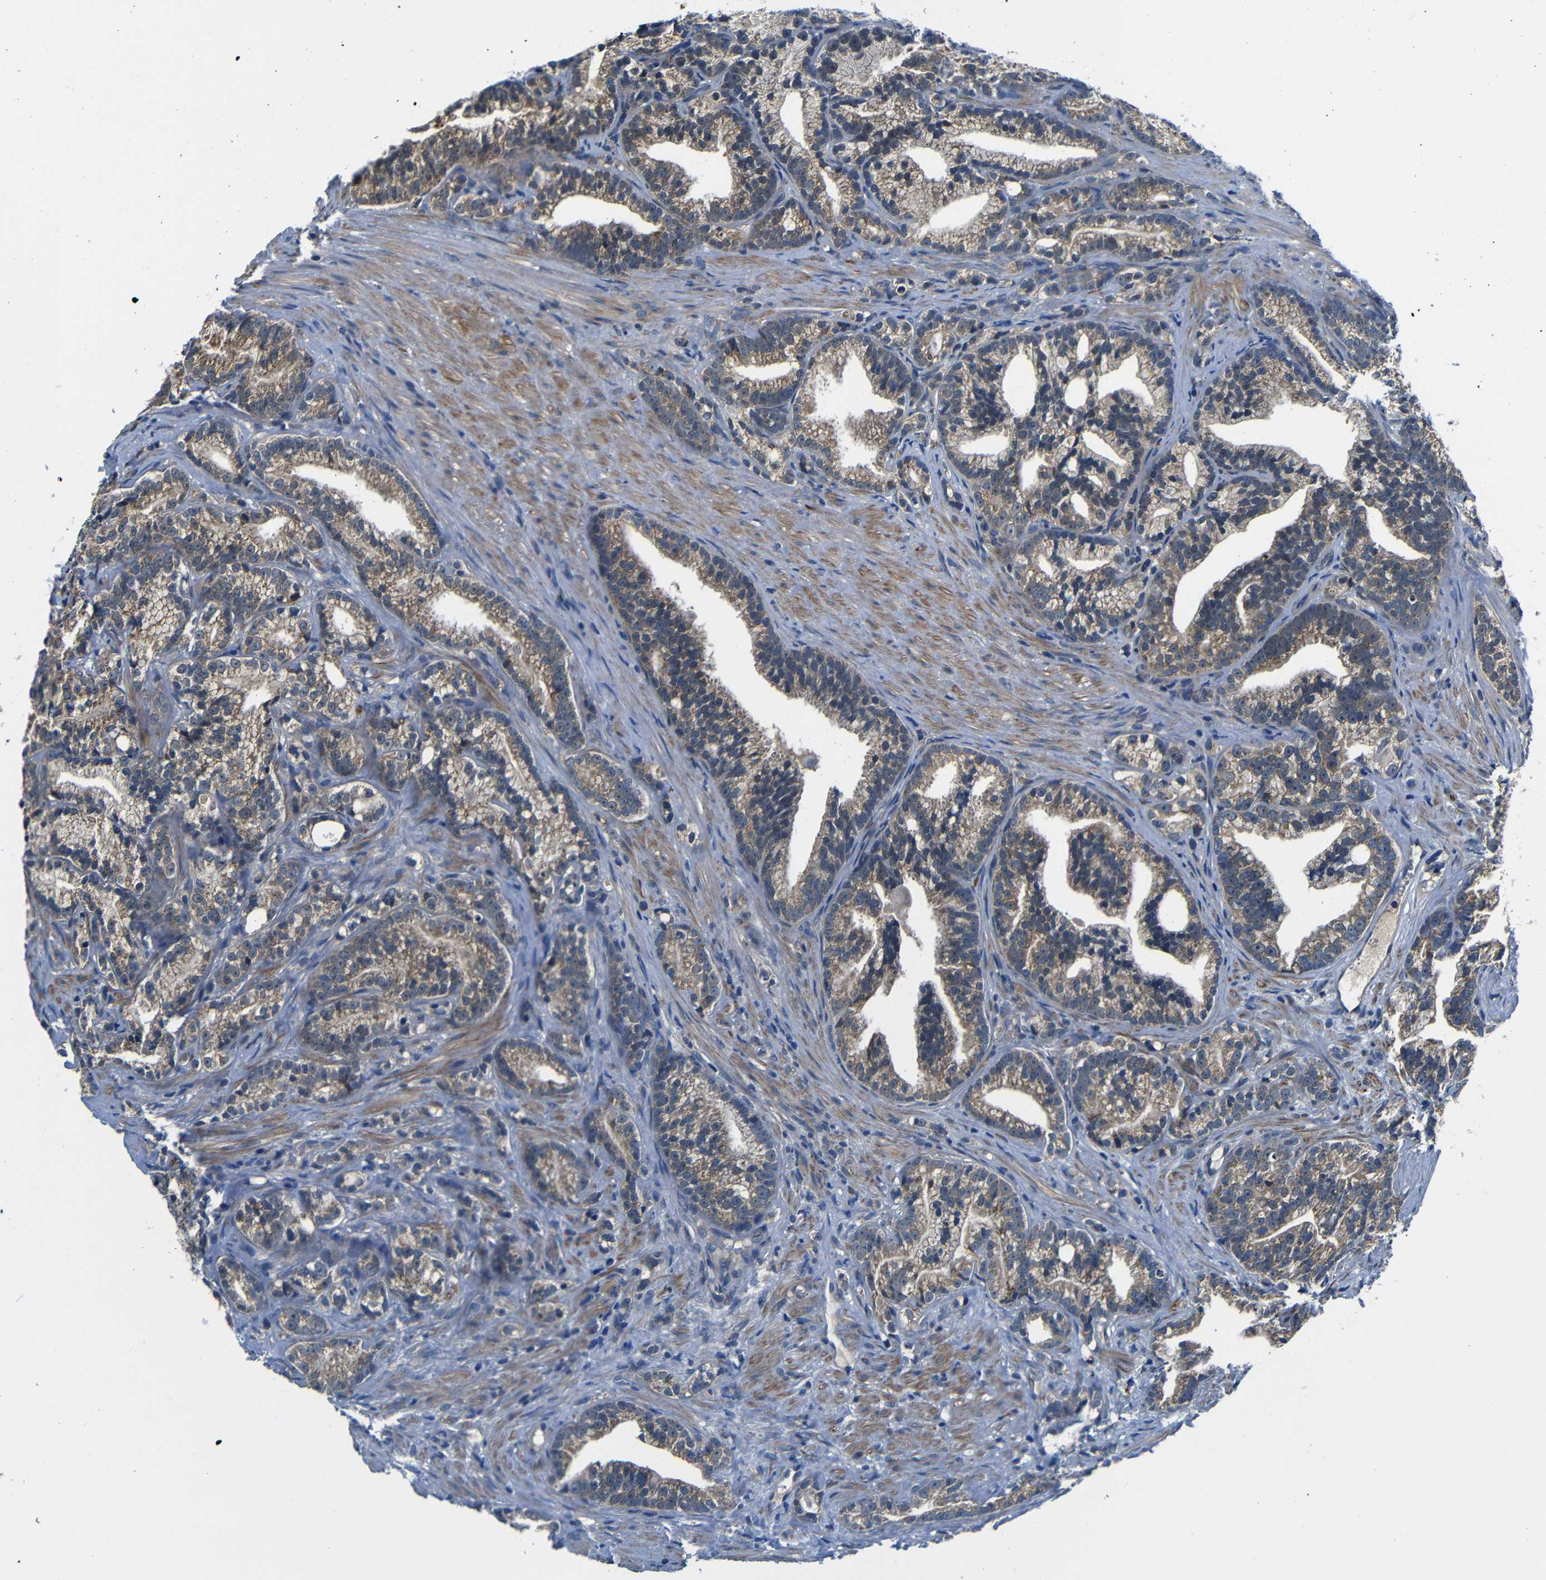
{"staining": {"intensity": "moderate", "quantity": ">75%", "location": "cytoplasmic/membranous"}, "tissue": "prostate cancer", "cell_type": "Tumor cells", "image_type": "cancer", "snomed": [{"axis": "morphology", "description": "Adenocarcinoma, Low grade"}, {"axis": "topography", "description": "Prostate"}], "caption": "High-magnification brightfield microscopy of low-grade adenocarcinoma (prostate) stained with DAB (brown) and counterstained with hematoxylin (blue). tumor cells exhibit moderate cytoplasmic/membranous expression is seen in about>75% of cells.", "gene": "FKBP14", "patient": {"sex": "male", "age": 89}}